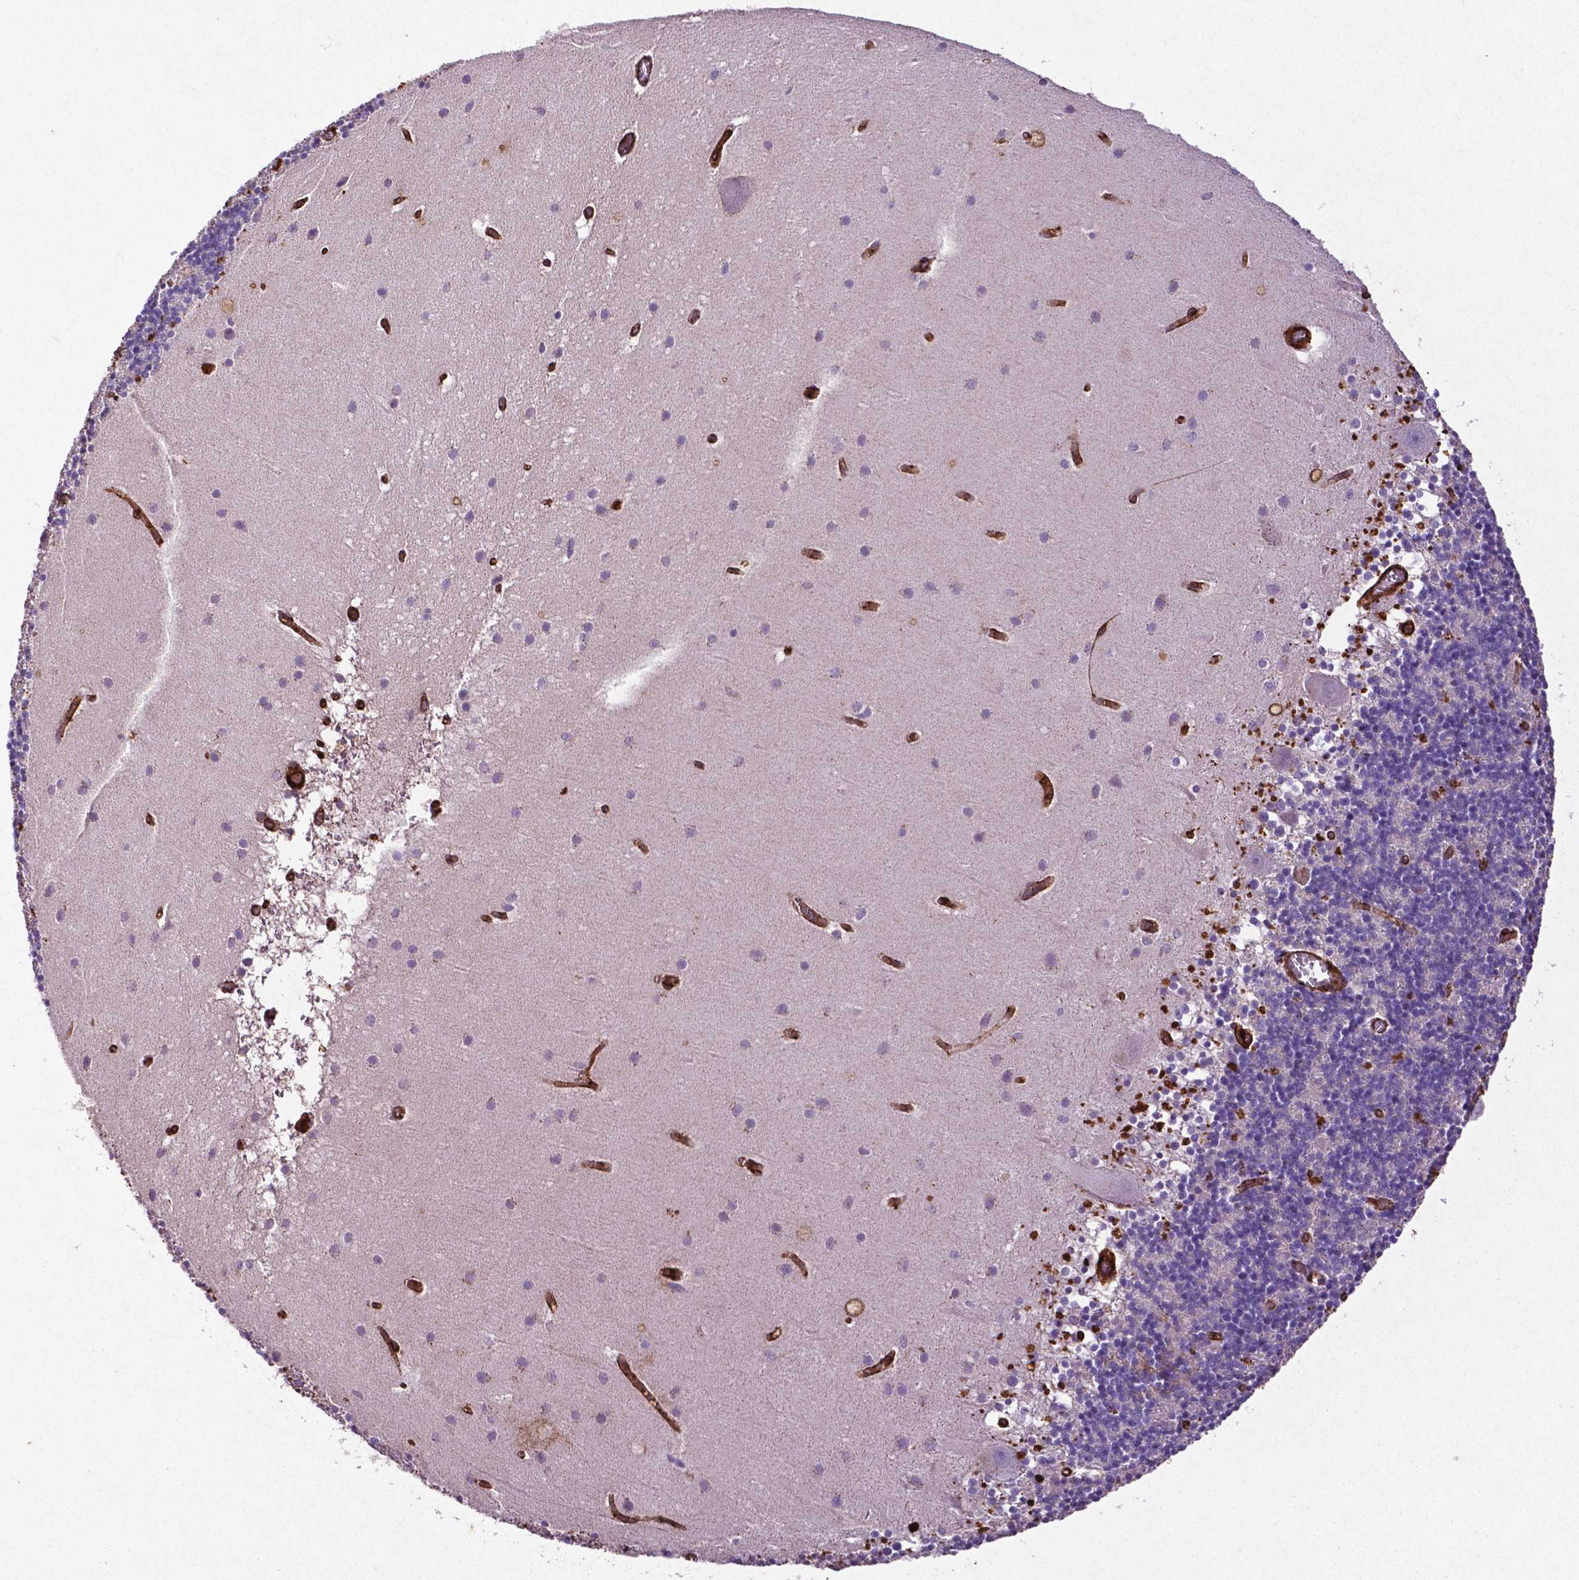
{"staining": {"intensity": "negative", "quantity": "none", "location": "none"}, "tissue": "cerebellum", "cell_type": "Cells in granular layer", "image_type": "normal", "snomed": [{"axis": "morphology", "description": "Normal tissue, NOS"}, {"axis": "topography", "description": "Cerebellum"}], "caption": "A micrograph of cerebellum stained for a protein demonstrates no brown staining in cells in granular layer.", "gene": "RRAS", "patient": {"sex": "male", "age": 70}}